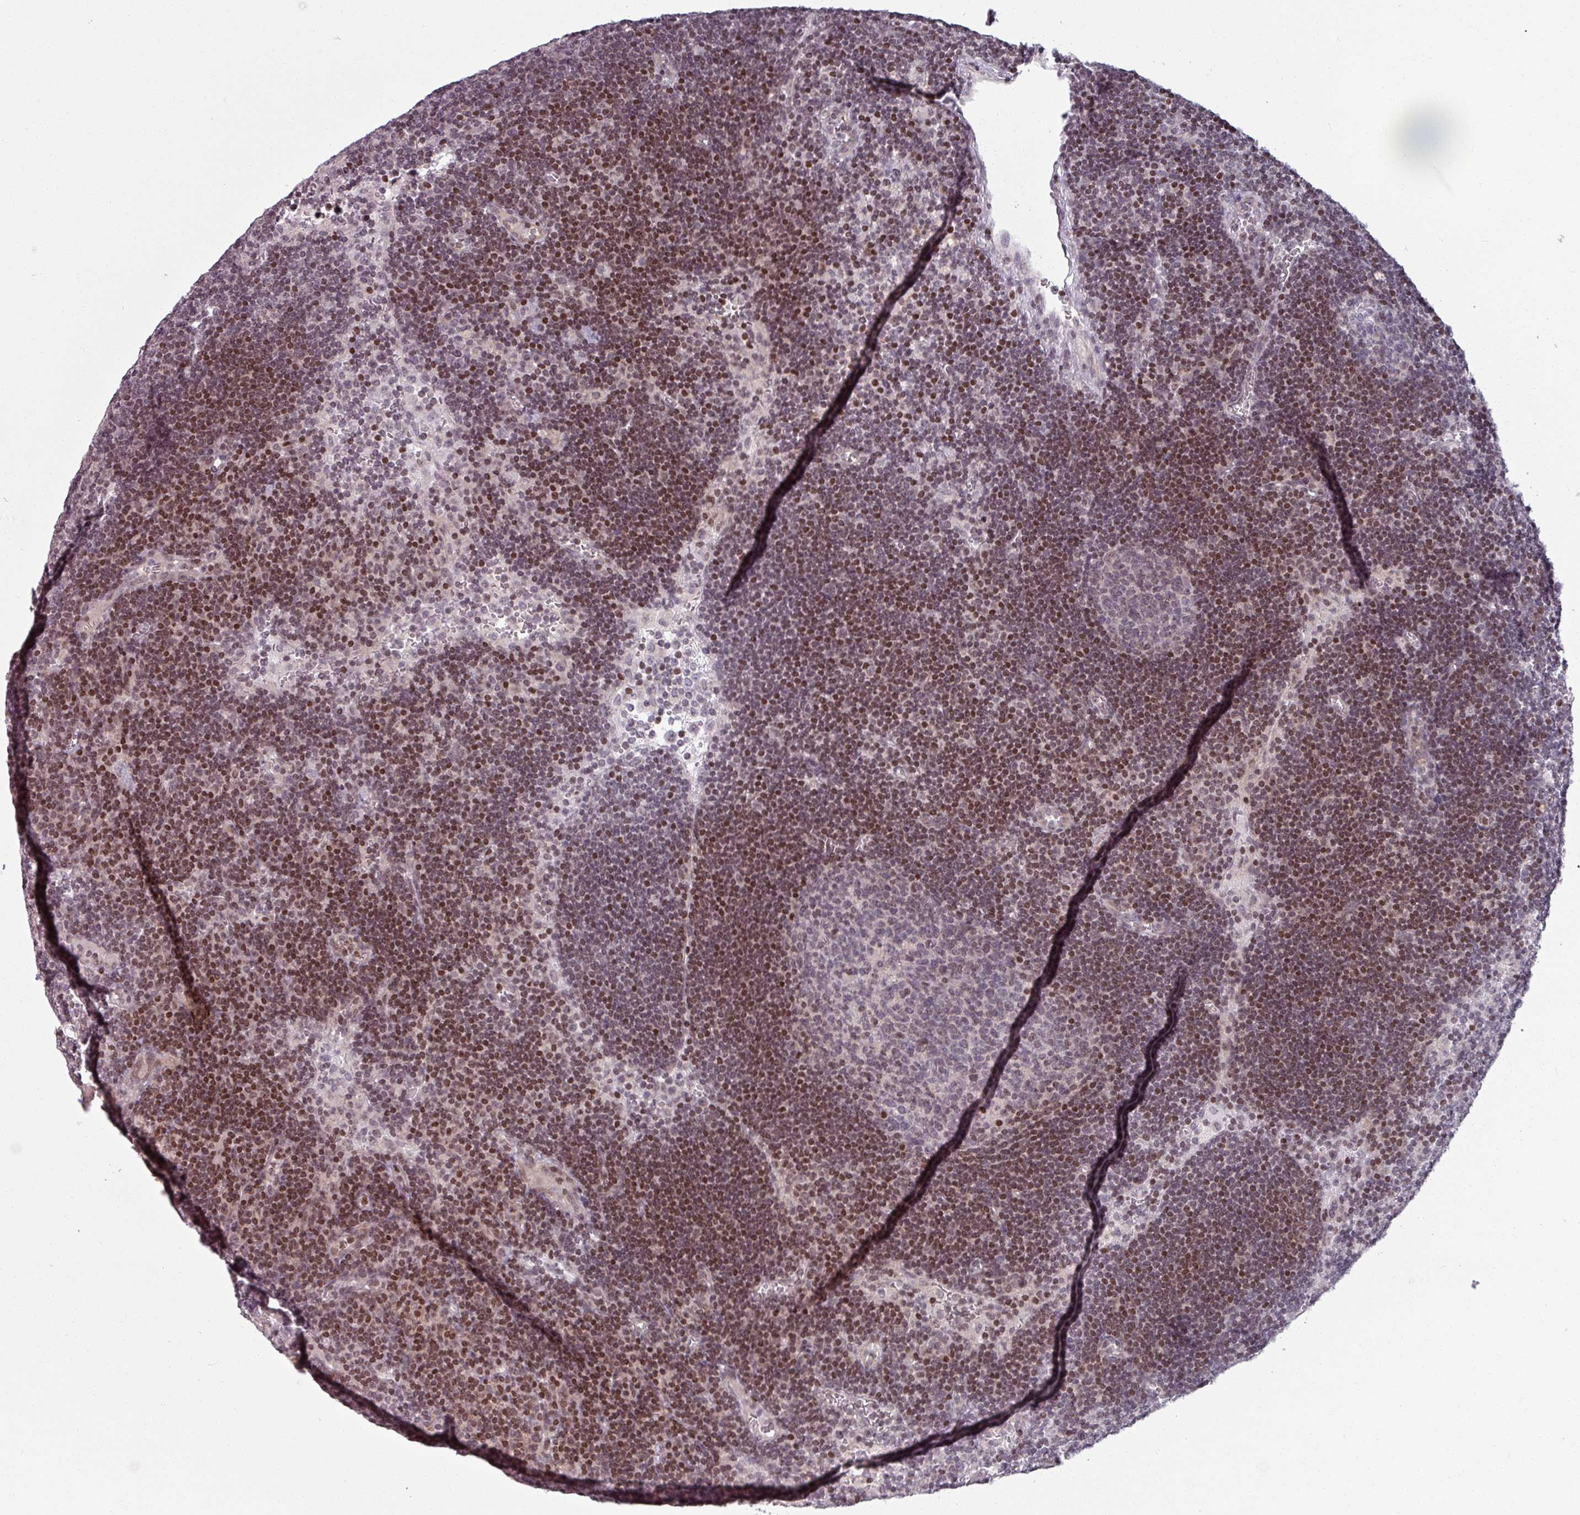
{"staining": {"intensity": "weak", "quantity": "25%-75%", "location": "nuclear"}, "tissue": "lymph node", "cell_type": "Germinal center cells", "image_type": "normal", "snomed": [{"axis": "morphology", "description": "Normal tissue, NOS"}, {"axis": "topography", "description": "Lymph node"}], "caption": "Human lymph node stained with a protein marker reveals weak staining in germinal center cells.", "gene": "NCOR1", "patient": {"sex": "male", "age": 62}}